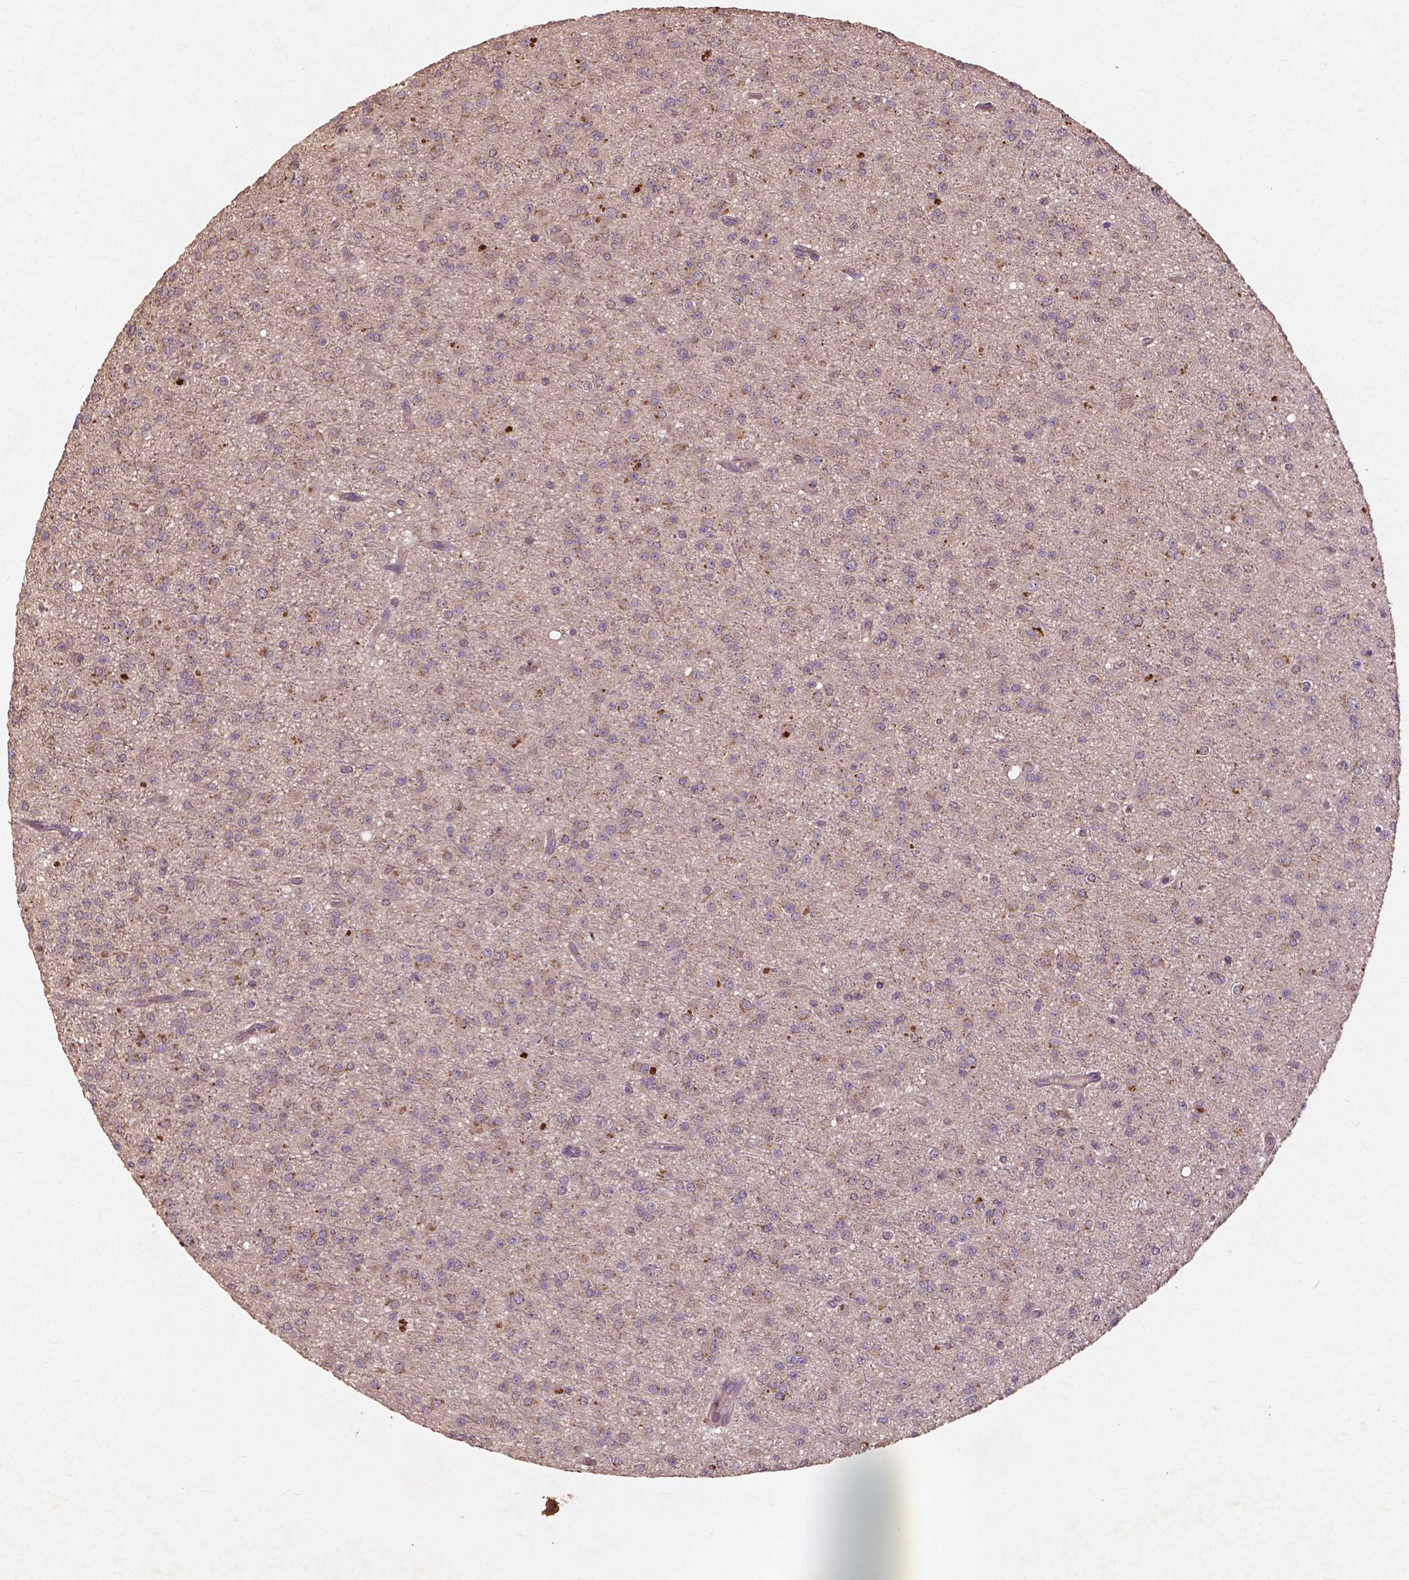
{"staining": {"intensity": "weak", "quantity": ">75%", "location": "cytoplasmic/membranous"}, "tissue": "glioma", "cell_type": "Tumor cells", "image_type": "cancer", "snomed": [{"axis": "morphology", "description": "Glioma, malignant, Low grade"}, {"axis": "topography", "description": "Brain"}], "caption": "The immunohistochemical stain highlights weak cytoplasmic/membranous positivity in tumor cells of malignant glioma (low-grade) tissue.", "gene": "ST6GALNAC5", "patient": {"sex": "male", "age": 27}}